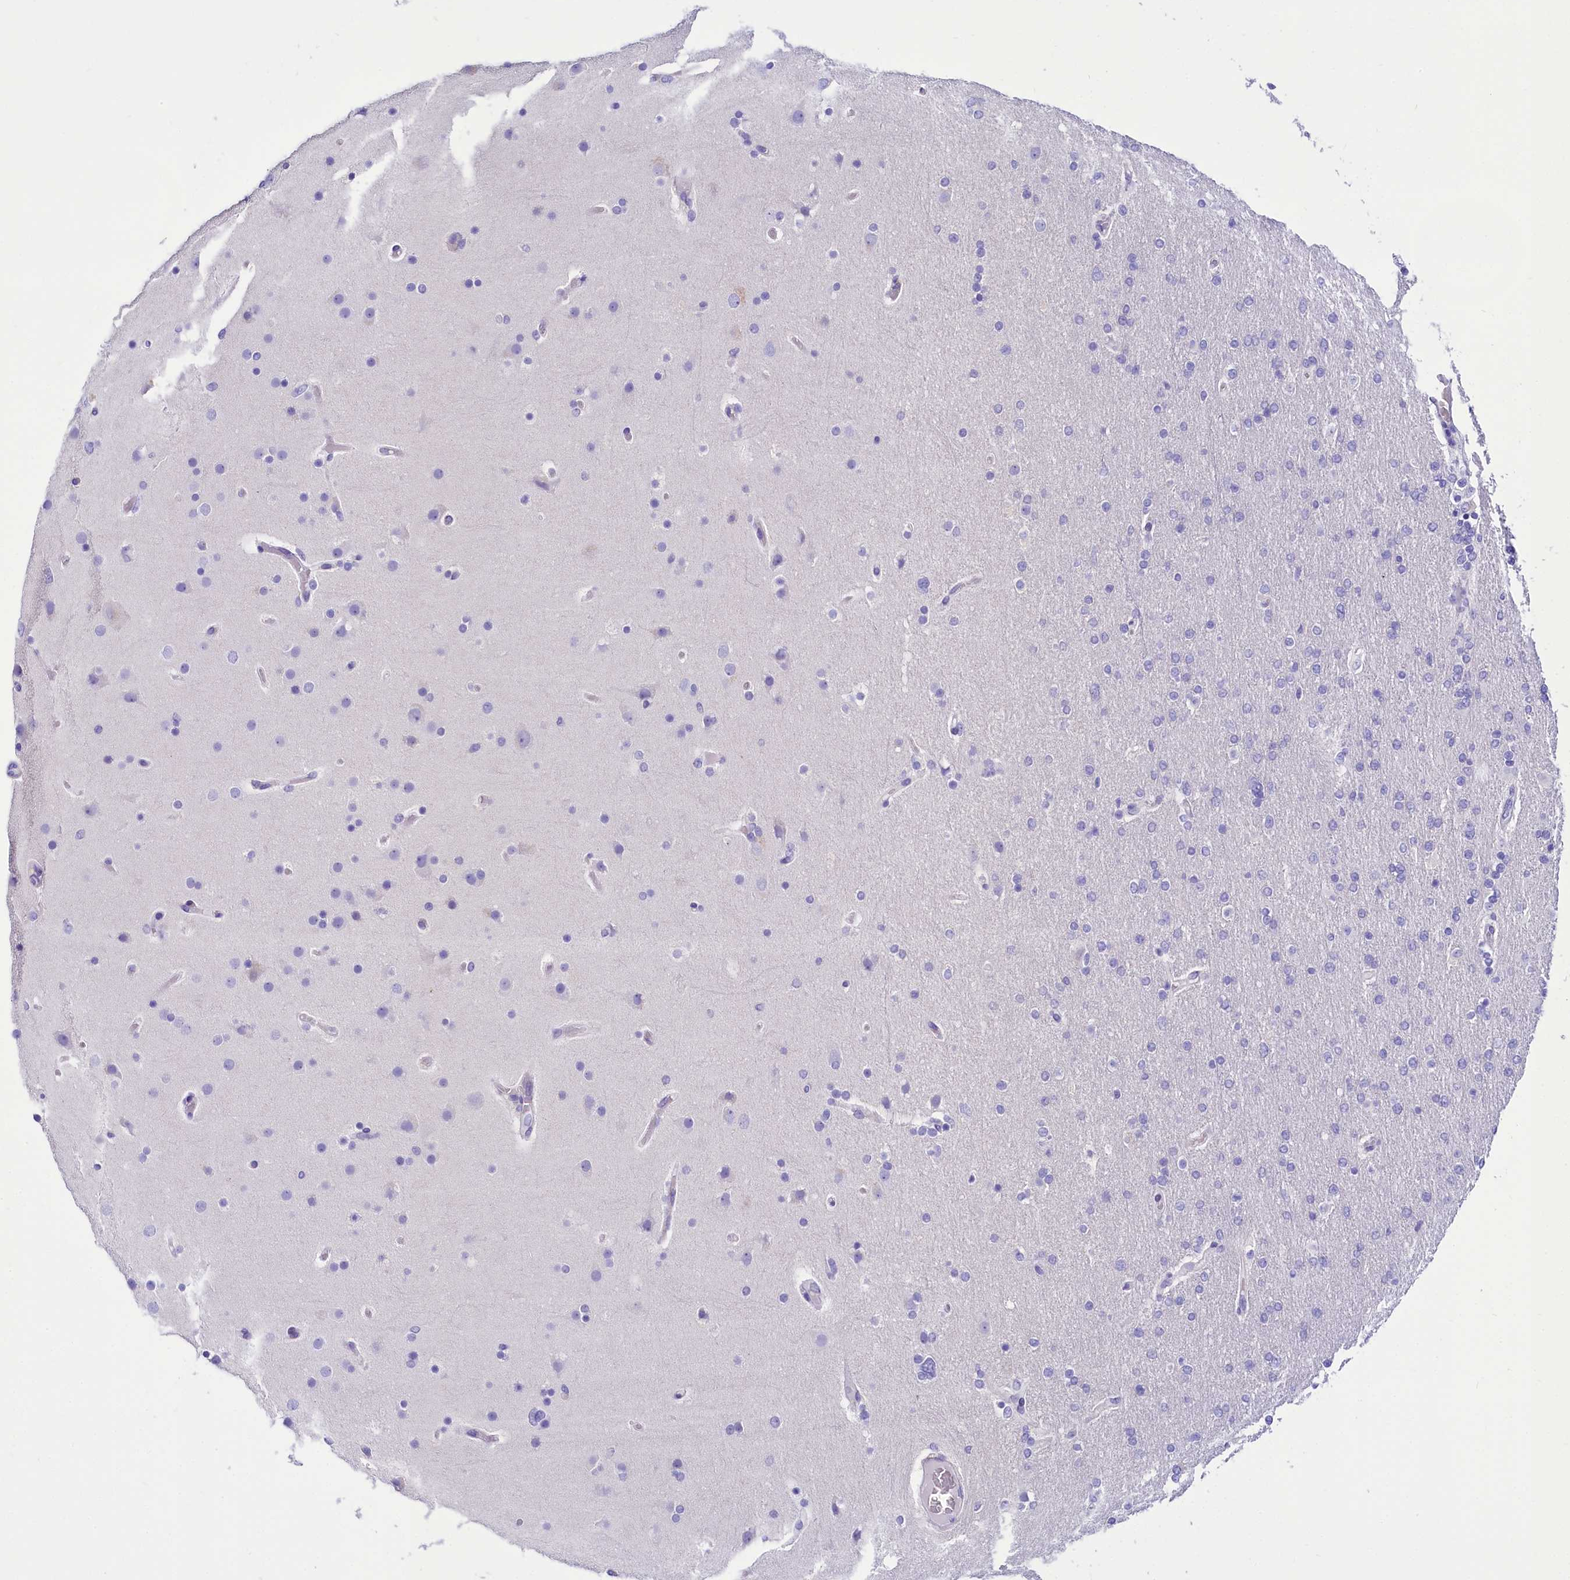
{"staining": {"intensity": "negative", "quantity": "none", "location": "none"}, "tissue": "glioma", "cell_type": "Tumor cells", "image_type": "cancer", "snomed": [{"axis": "morphology", "description": "Glioma, malignant, High grade"}, {"axis": "topography", "description": "Cerebral cortex"}], "caption": "DAB (3,3'-diaminobenzidine) immunohistochemical staining of human glioma demonstrates no significant positivity in tumor cells.", "gene": "TTC36", "patient": {"sex": "female", "age": 36}}